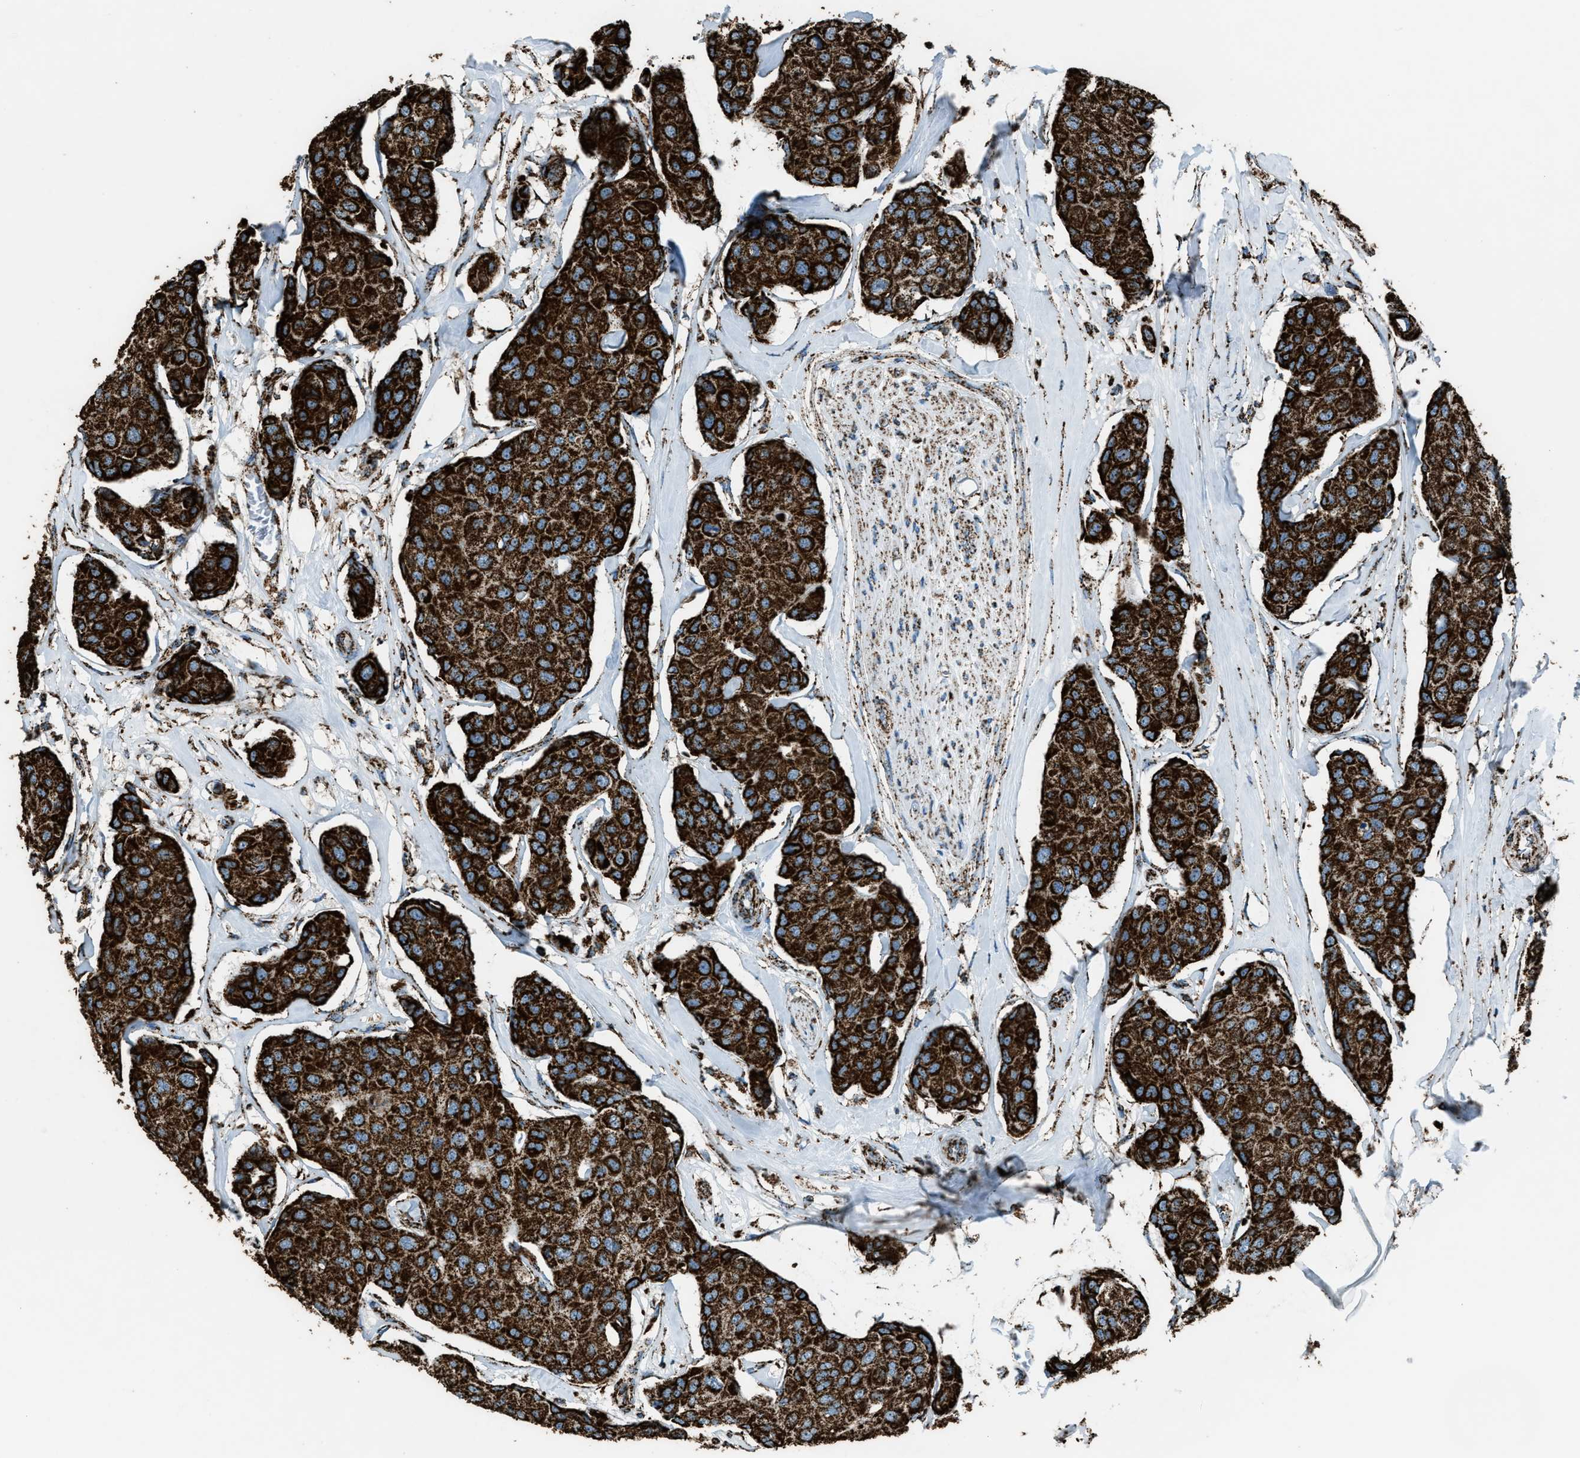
{"staining": {"intensity": "strong", "quantity": ">75%", "location": "cytoplasmic/membranous"}, "tissue": "breast cancer", "cell_type": "Tumor cells", "image_type": "cancer", "snomed": [{"axis": "morphology", "description": "Duct carcinoma"}, {"axis": "topography", "description": "Breast"}], "caption": "The immunohistochemical stain highlights strong cytoplasmic/membranous expression in tumor cells of intraductal carcinoma (breast) tissue.", "gene": "MDH2", "patient": {"sex": "female", "age": 80}}